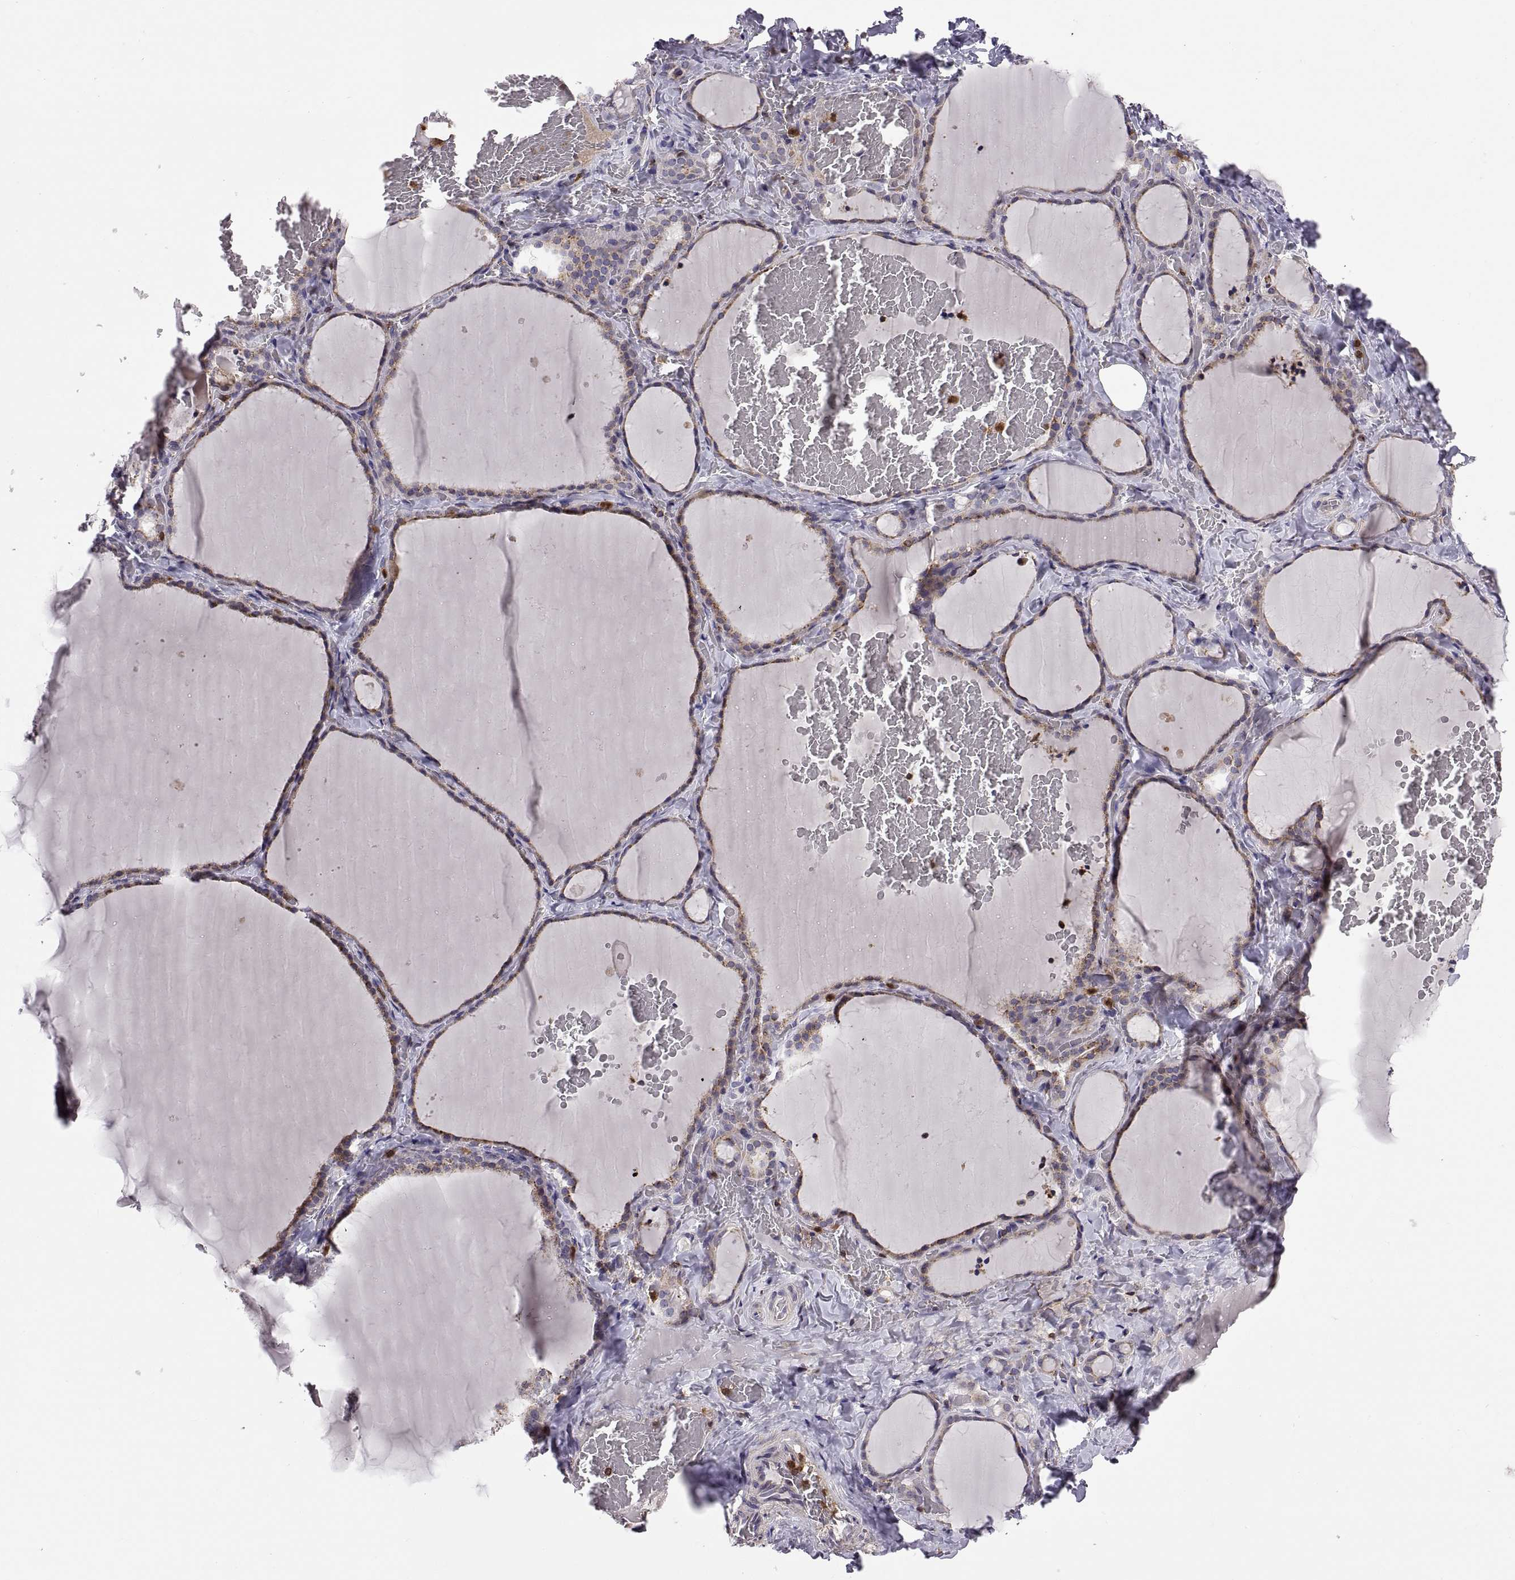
{"staining": {"intensity": "moderate", "quantity": ">75%", "location": "cytoplasmic/membranous"}, "tissue": "thyroid gland", "cell_type": "Glandular cells", "image_type": "normal", "snomed": [{"axis": "morphology", "description": "Normal tissue, NOS"}, {"axis": "topography", "description": "Thyroid gland"}], "caption": "Immunohistochemical staining of normal thyroid gland shows >75% levels of moderate cytoplasmic/membranous protein staining in about >75% of glandular cells.", "gene": "ACAP1", "patient": {"sex": "female", "age": 22}}